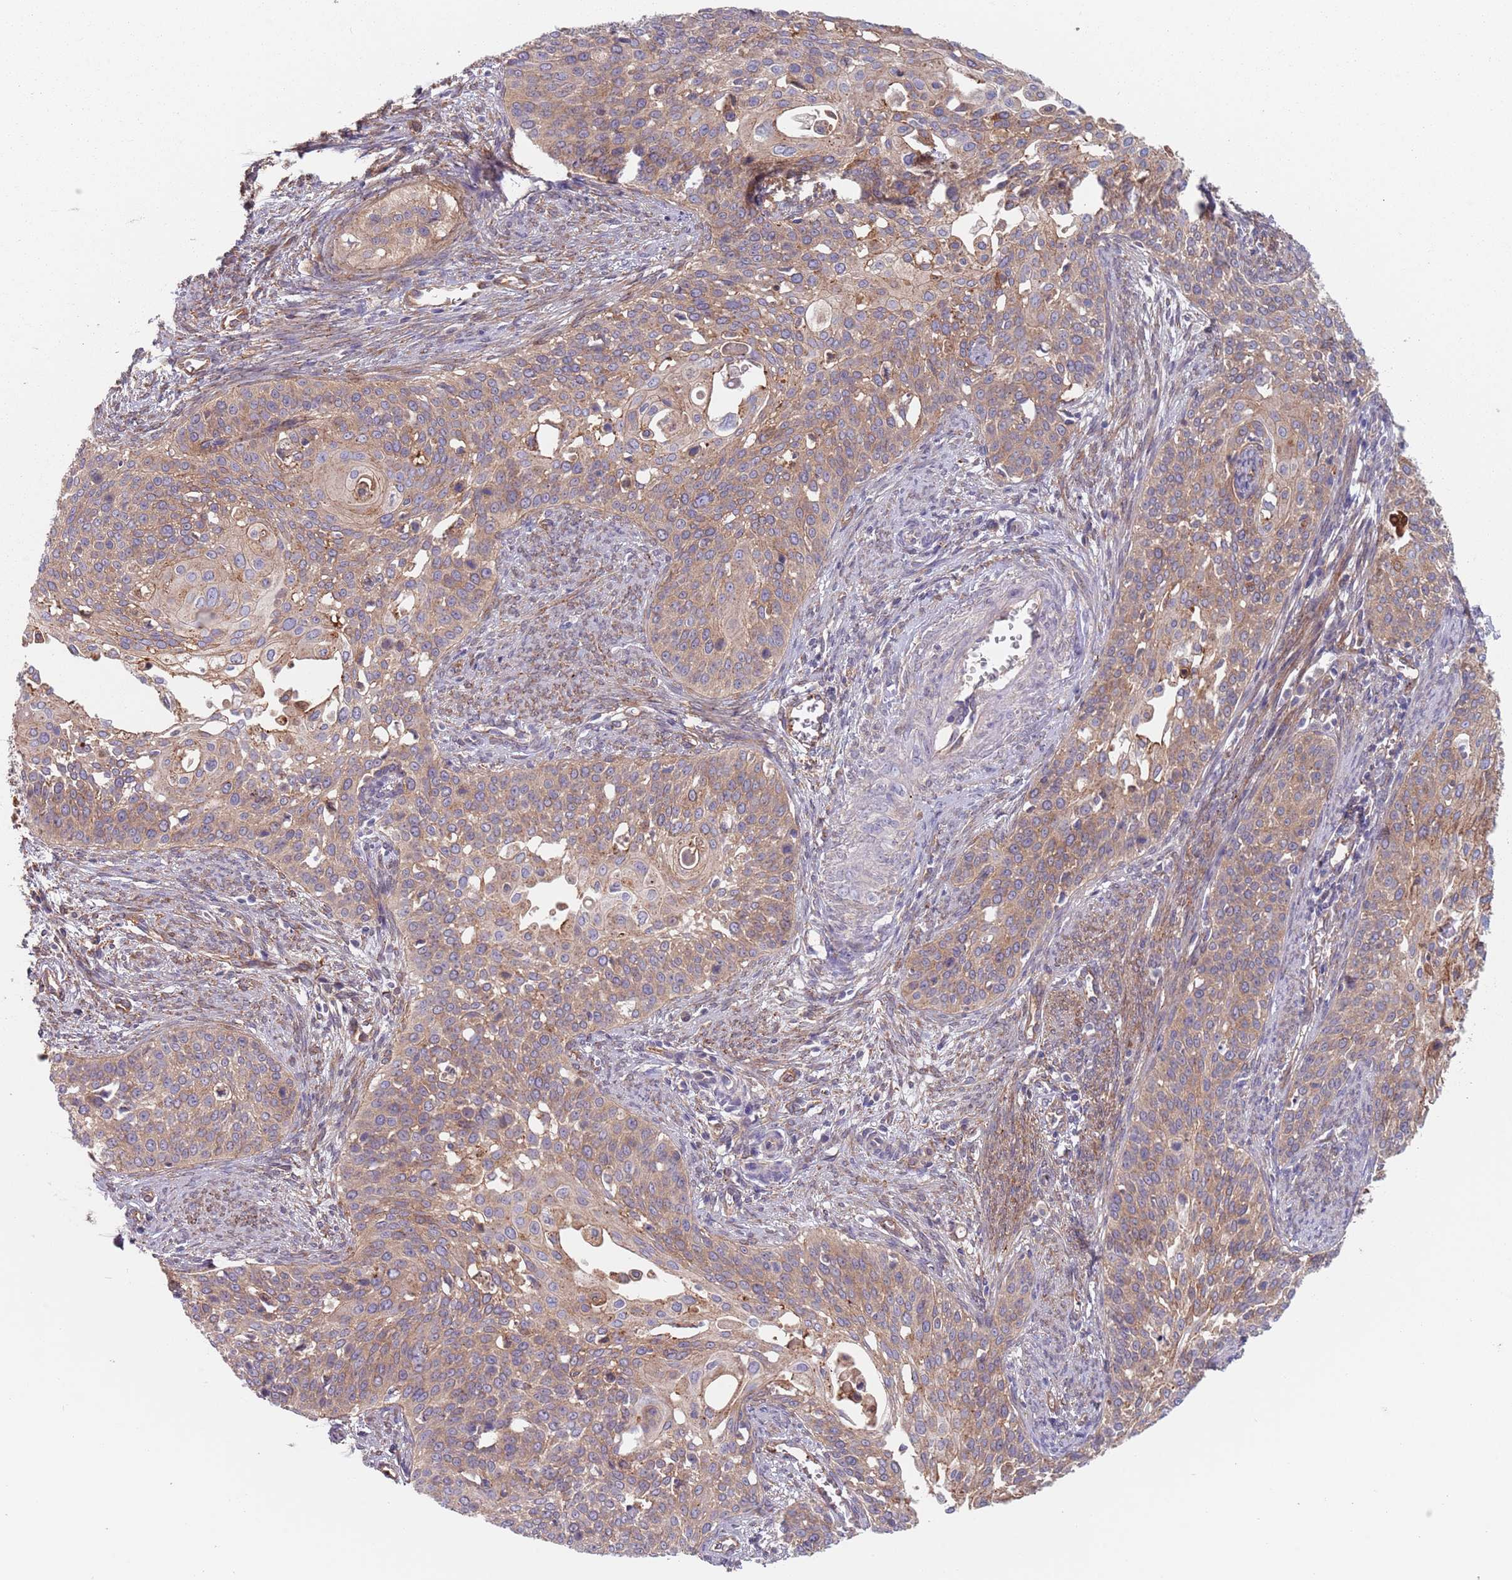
{"staining": {"intensity": "moderate", "quantity": ">75%", "location": "cytoplasmic/membranous"}, "tissue": "cervical cancer", "cell_type": "Tumor cells", "image_type": "cancer", "snomed": [{"axis": "morphology", "description": "Squamous cell carcinoma, NOS"}, {"axis": "topography", "description": "Cervix"}], "caption": "A photomicrograph showing moderate cytoplasmic/membranous positivity in approximately >75% of tumor cells in cervical squamous cell carcinoma, as visualized by brown immunohistochemical staining.", "gene": "APPL2", "patient": {"sex": "female", "age": 44}}